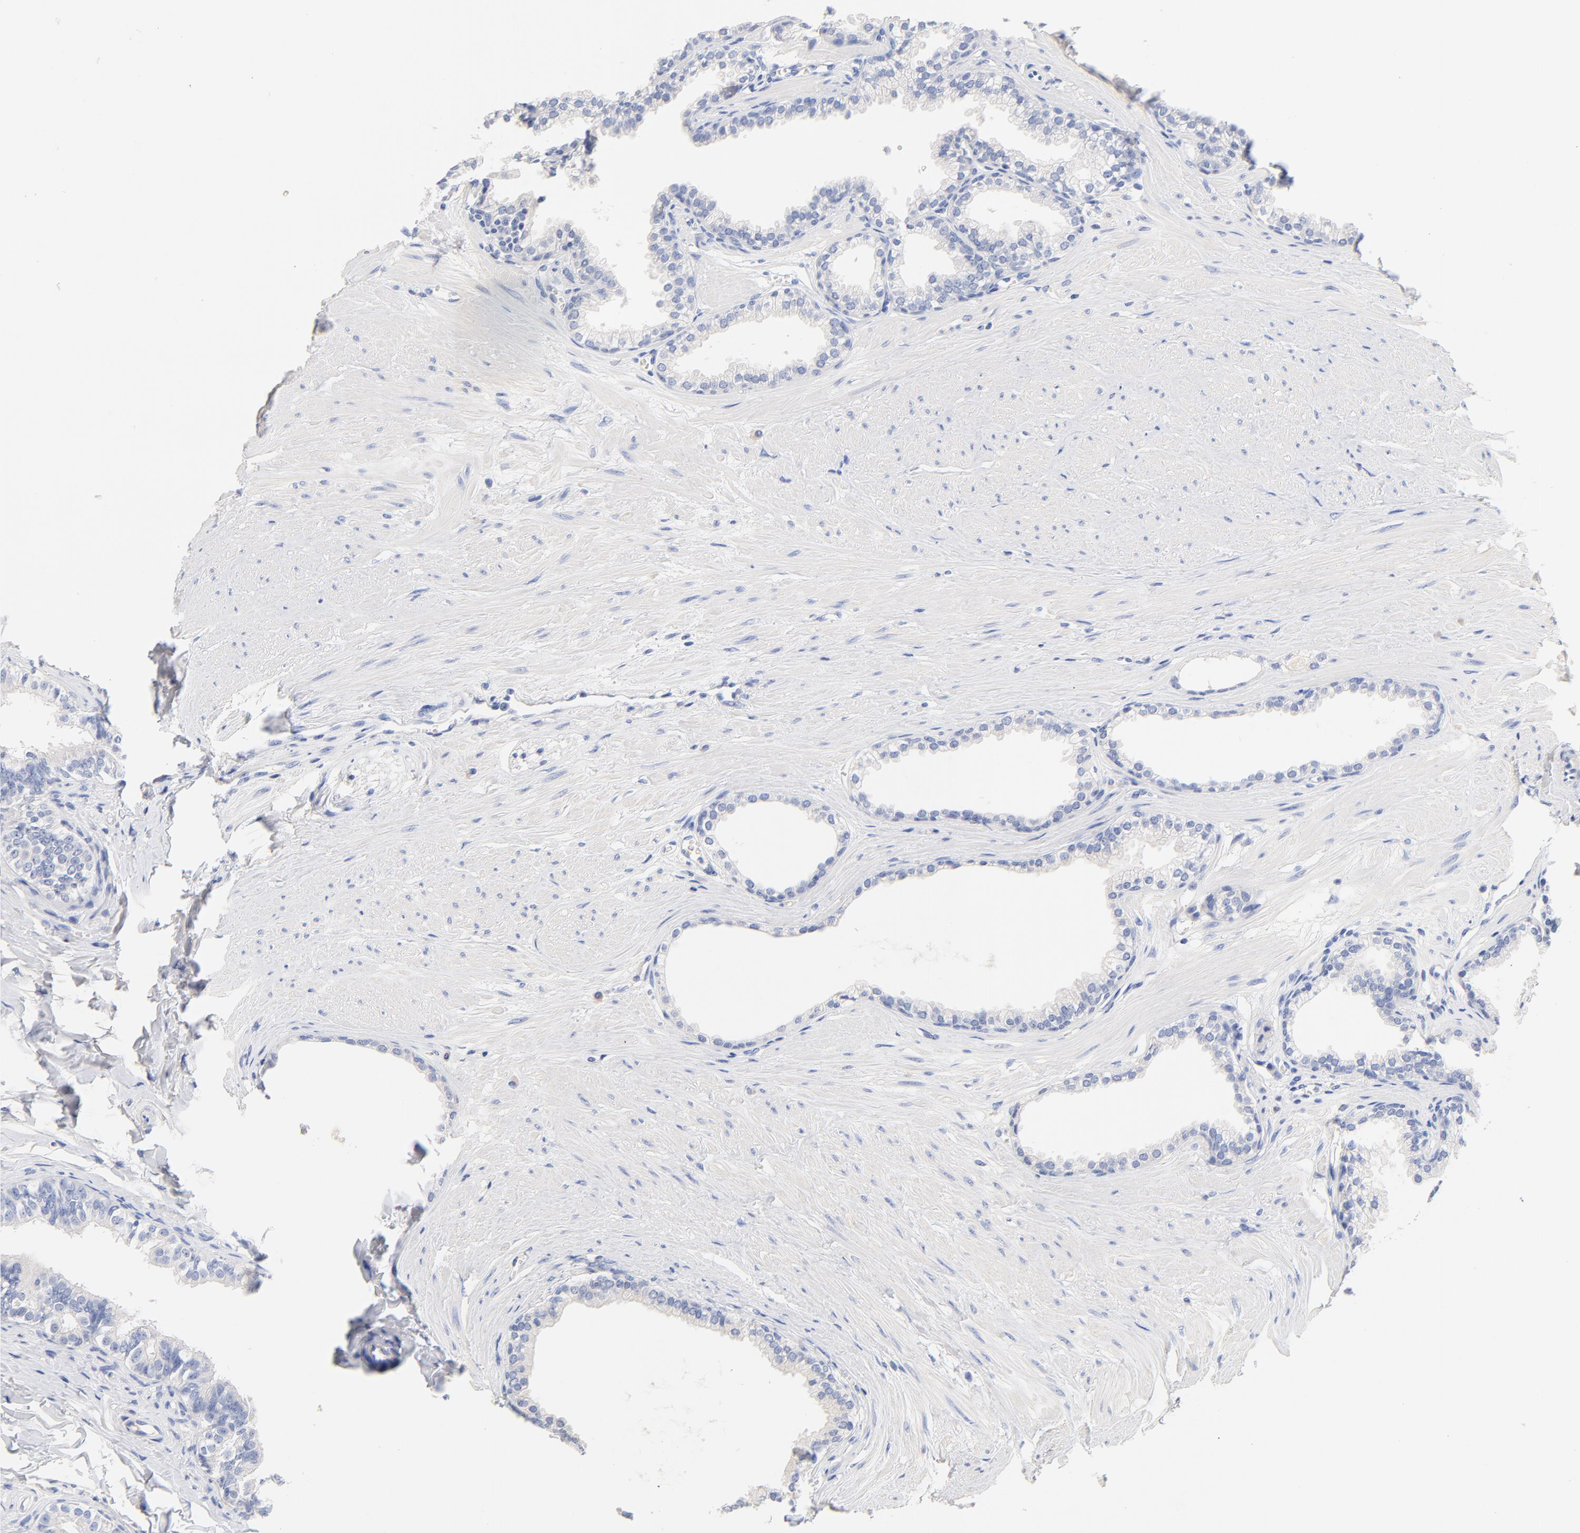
{"staining": {"intensity": "negative", "quantity": "none", "location": "none"}, "tissue": "prostate", "cell_type": "Glandular cells", "image_type": "normal", "snomed": [{"axis": "morphology", "description": "Normal tissue, NOS"}, {"axis": "topography", "description": "Prostate"}], "caption": "This is a micrograph of IHC staining of unremarkable prostate, which shows no staining in glandular cells. The staining is performed using DAB (3,3'-diaminobenzidine) brown chromogen with nuclei counter-stained in using hematoxylin.", "gene": "CPS1", "patient": {"sex": "male", "age": 64}}